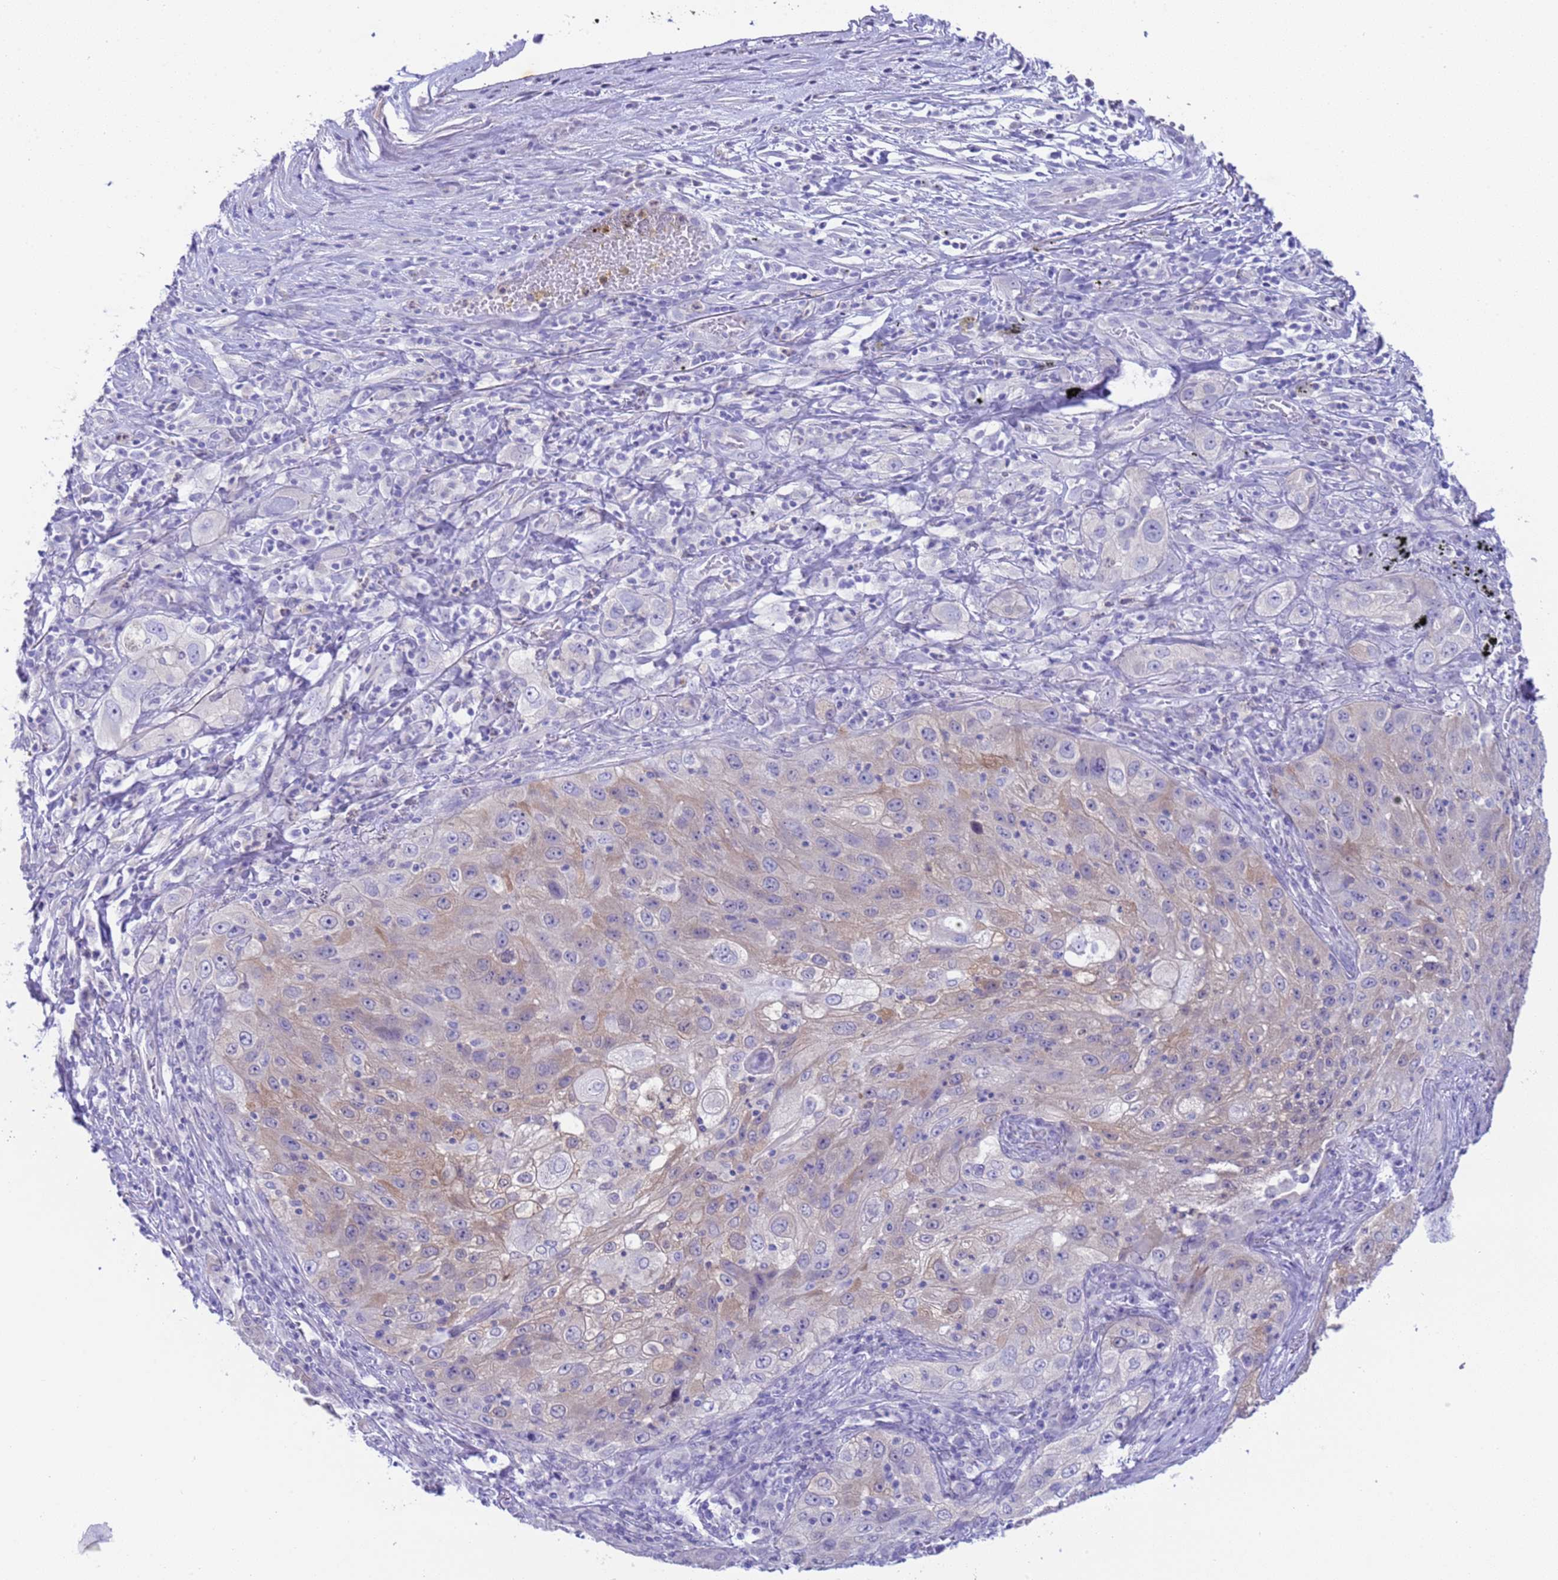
{"staining": {"intensity": "weak", "quantity": "<25%", "location": "cytoplasmic/membranous"}, "tissue": "lung cancer", "cell_type": "Tumor cells", "image_type": "cancer", "snomed": [{"axis": "morphology", "description": "Squamous cell carcinoma, NOS"}, {"axis": "topography", "description": "Lung"}], "caption": "This is an immunohistochemistry image of human lung cancer (squamous cell carcinoma). There is no expression in tumor cells.", "gene": "USP38", "patient": {"sex": "female", "age": 69}}